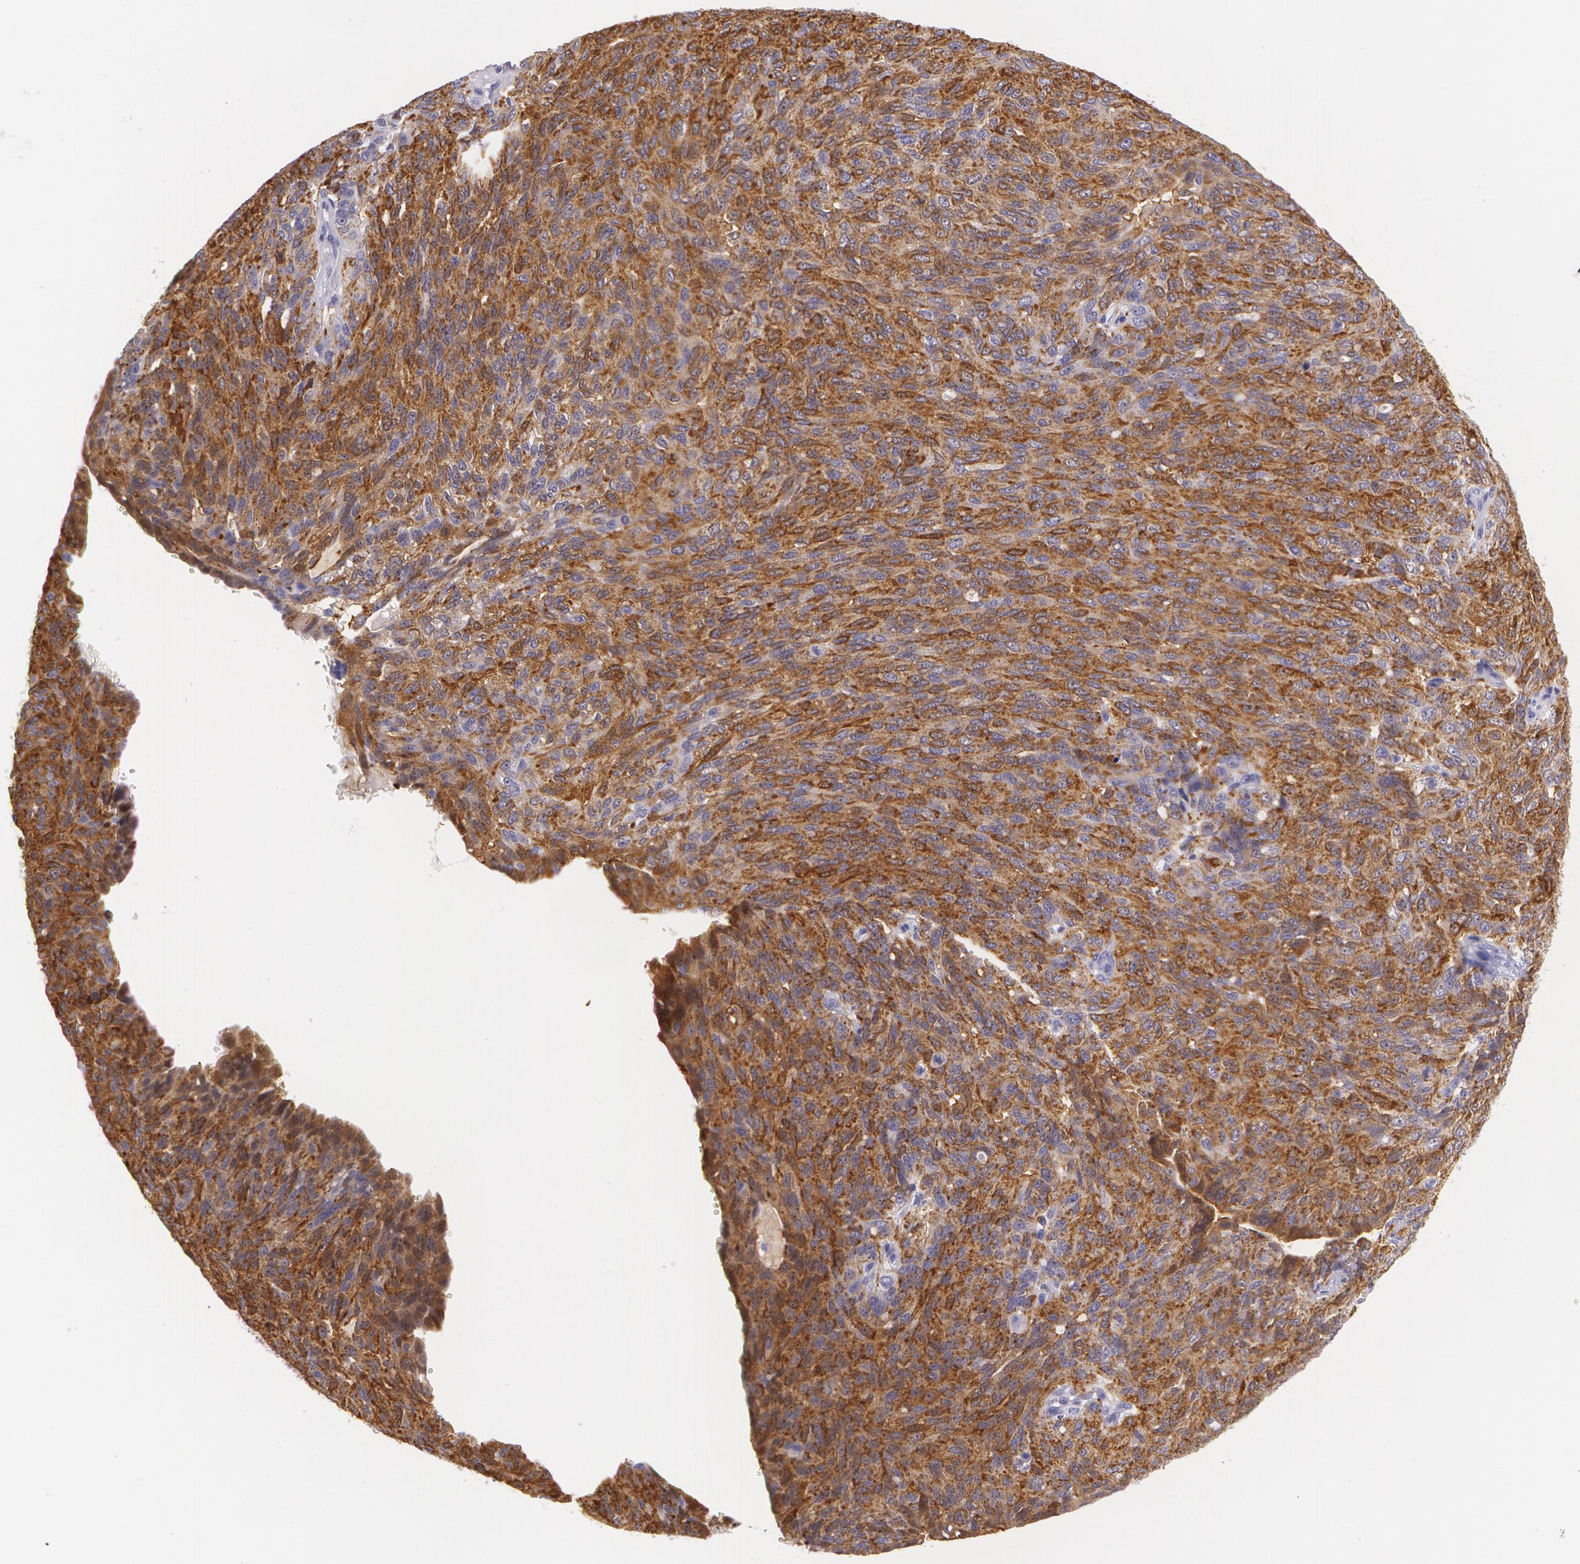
{"staining": {"intensity": "strong", "quantity": ">75%", "location": "cytoplasmic/membranous"}, "tissue": "ovarian cancer", "cell_type": "Tumor cells", "image_type": "cancer", "snomed": [{"axis": "morphology", "description": "Carcinoma, endometroid"}, {"axis": "topography", "description": "Ovary"}], "caption": "DAB (3,3'-diaminobenzidine) immunohistochemical staining of ovarian cancer shows strong cytoplasmic/membranous protein staining in about >75% of tumor cells.", "gene": "SNCG", "patient": {"sex": "female", "age": 60}}